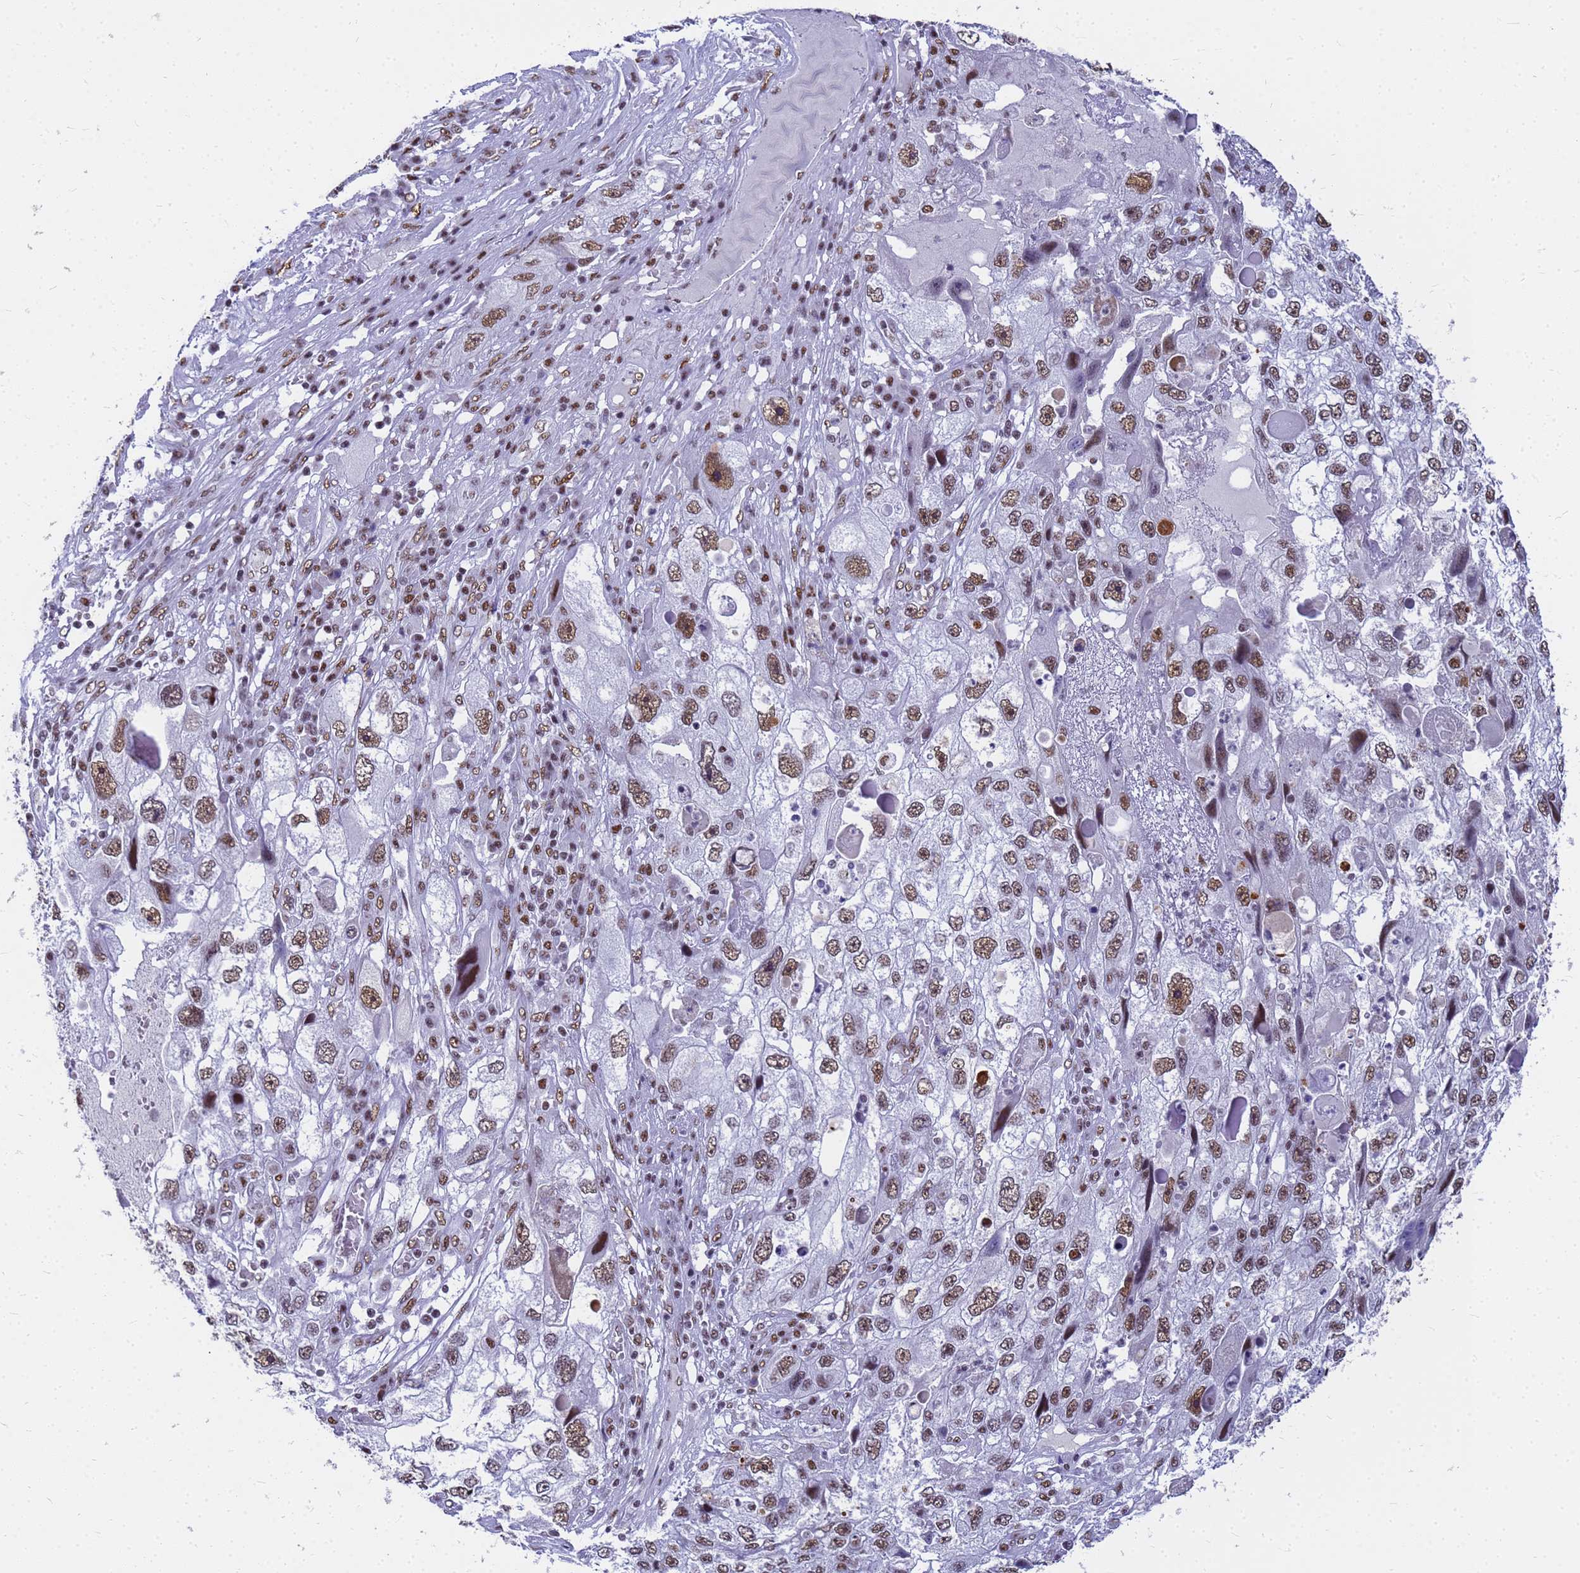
{"staining": {"intensity": "moderate", "quantity": "25%-75%", "location": "nuclear"}, "tissue": "endometrial cancer", "cell_type": "Tumor cells", "image_type": "cancer", "snomed": [{"axis": "morphology", "description": "Adenocarcinoma, NOS"}, {"axis": "topography", "description": "Endometrium"}], "caption": "Moderate nuclear protein staining is present in approximately 25%-75% of tumor cells in endometrial cancer. Using DAB (brown) and hematoxylin (blue) stains, captured at high magnification using brightfield microscopy.", "gene": "SART3", "patient": {"sex": "female", "age": 49}}